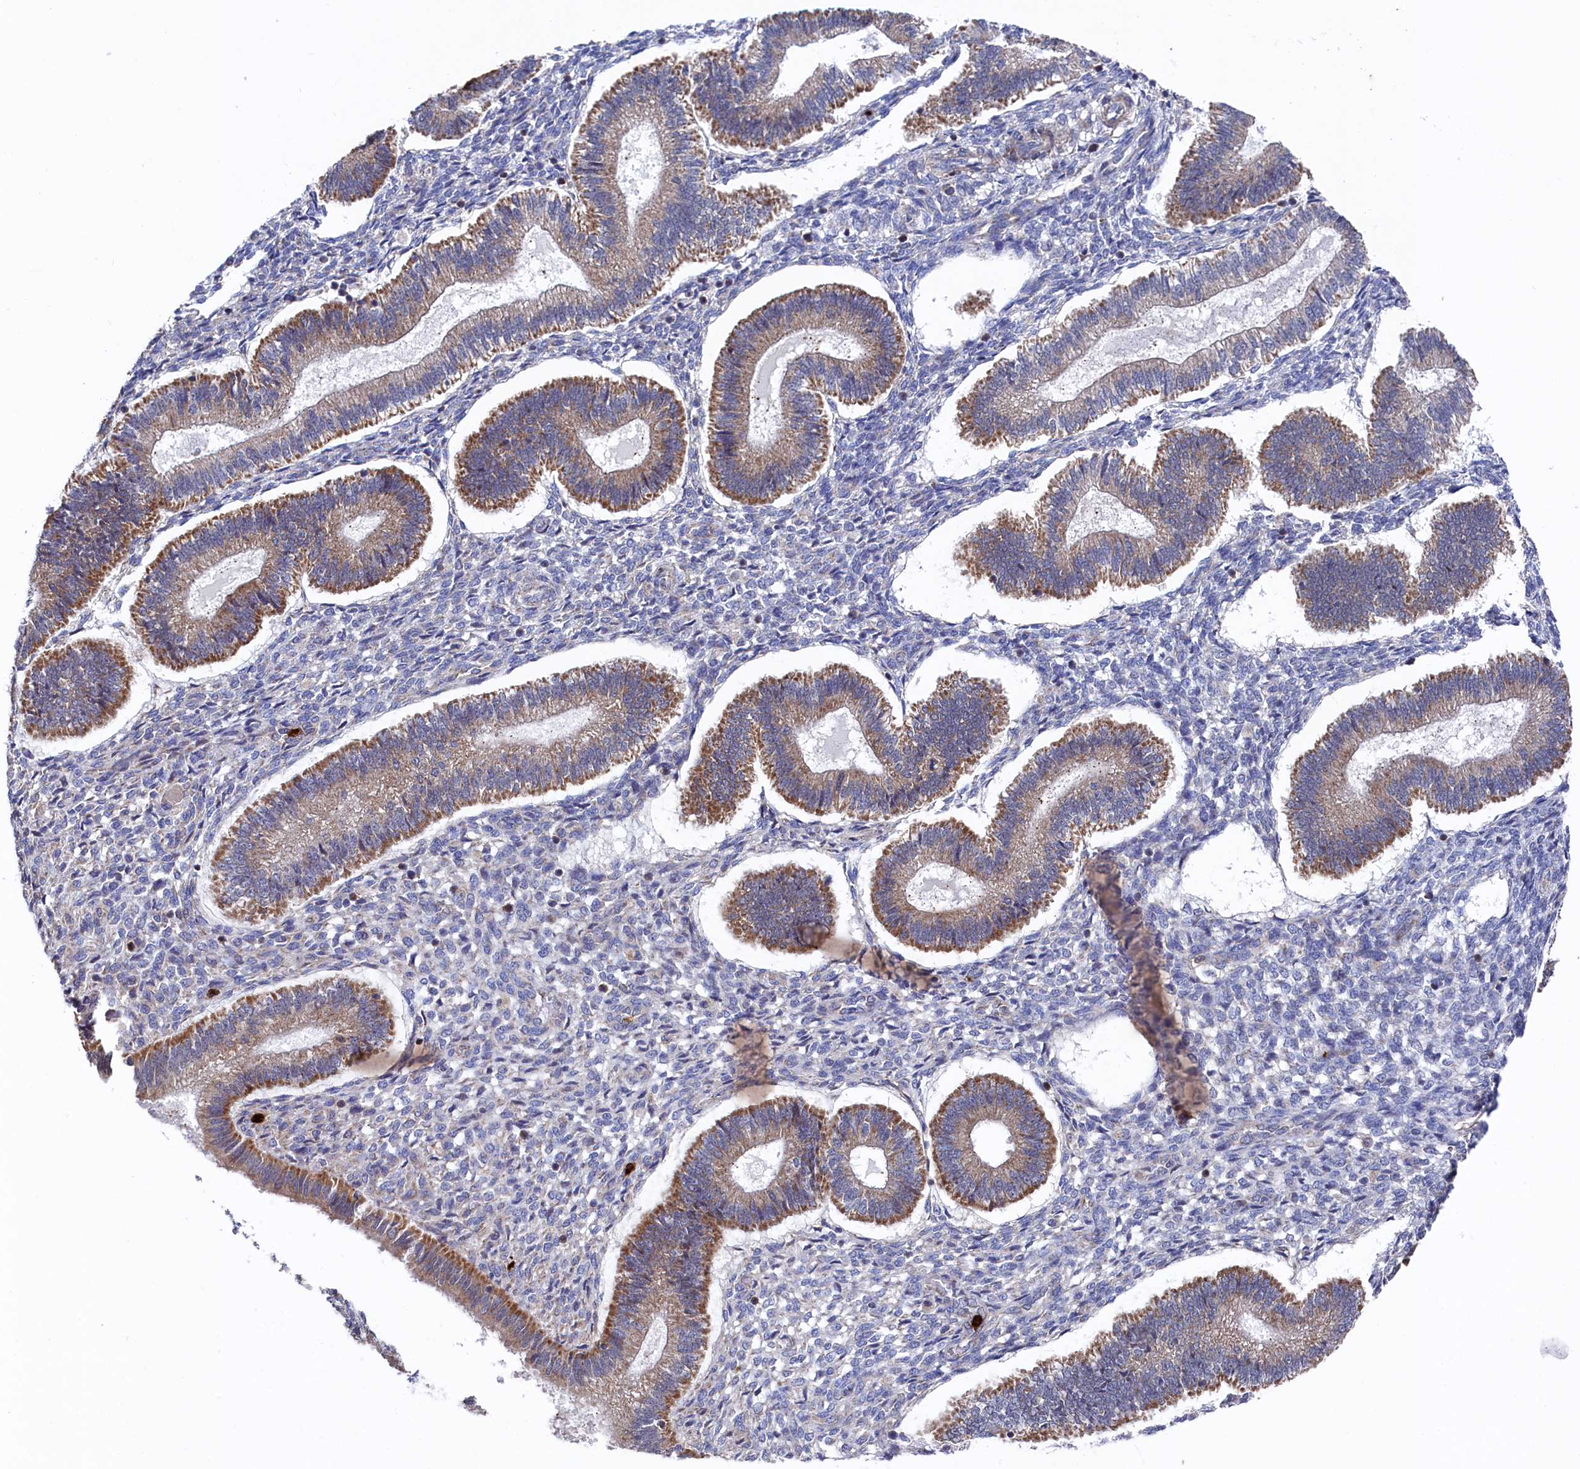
{"staining": {"intensity": "negative", "quantity": "none", "location": "none"}, "tissue": "endometrium", "cell_type": "Cells in endometrial stroma", "image_type": "normal", "snomed": [{"axis": "morphology", "description": "Normal tissue, NOS"}, {"axis": "topography", "description": "Endometrium"}], "caption": "IHC micrograph of normal human endometrium stained for a protein (brown), which demonstrates no positivity in cells in endometrial stroma. (Stains: DAB (3,3'-diaminobenzidine) immunohistochemistry with hematoxylin counter stain, Microscopy: brightfield microscopy at high magnification).", "gene": "CHCHD1", "patient": {"sex": "female", "age": 25}}